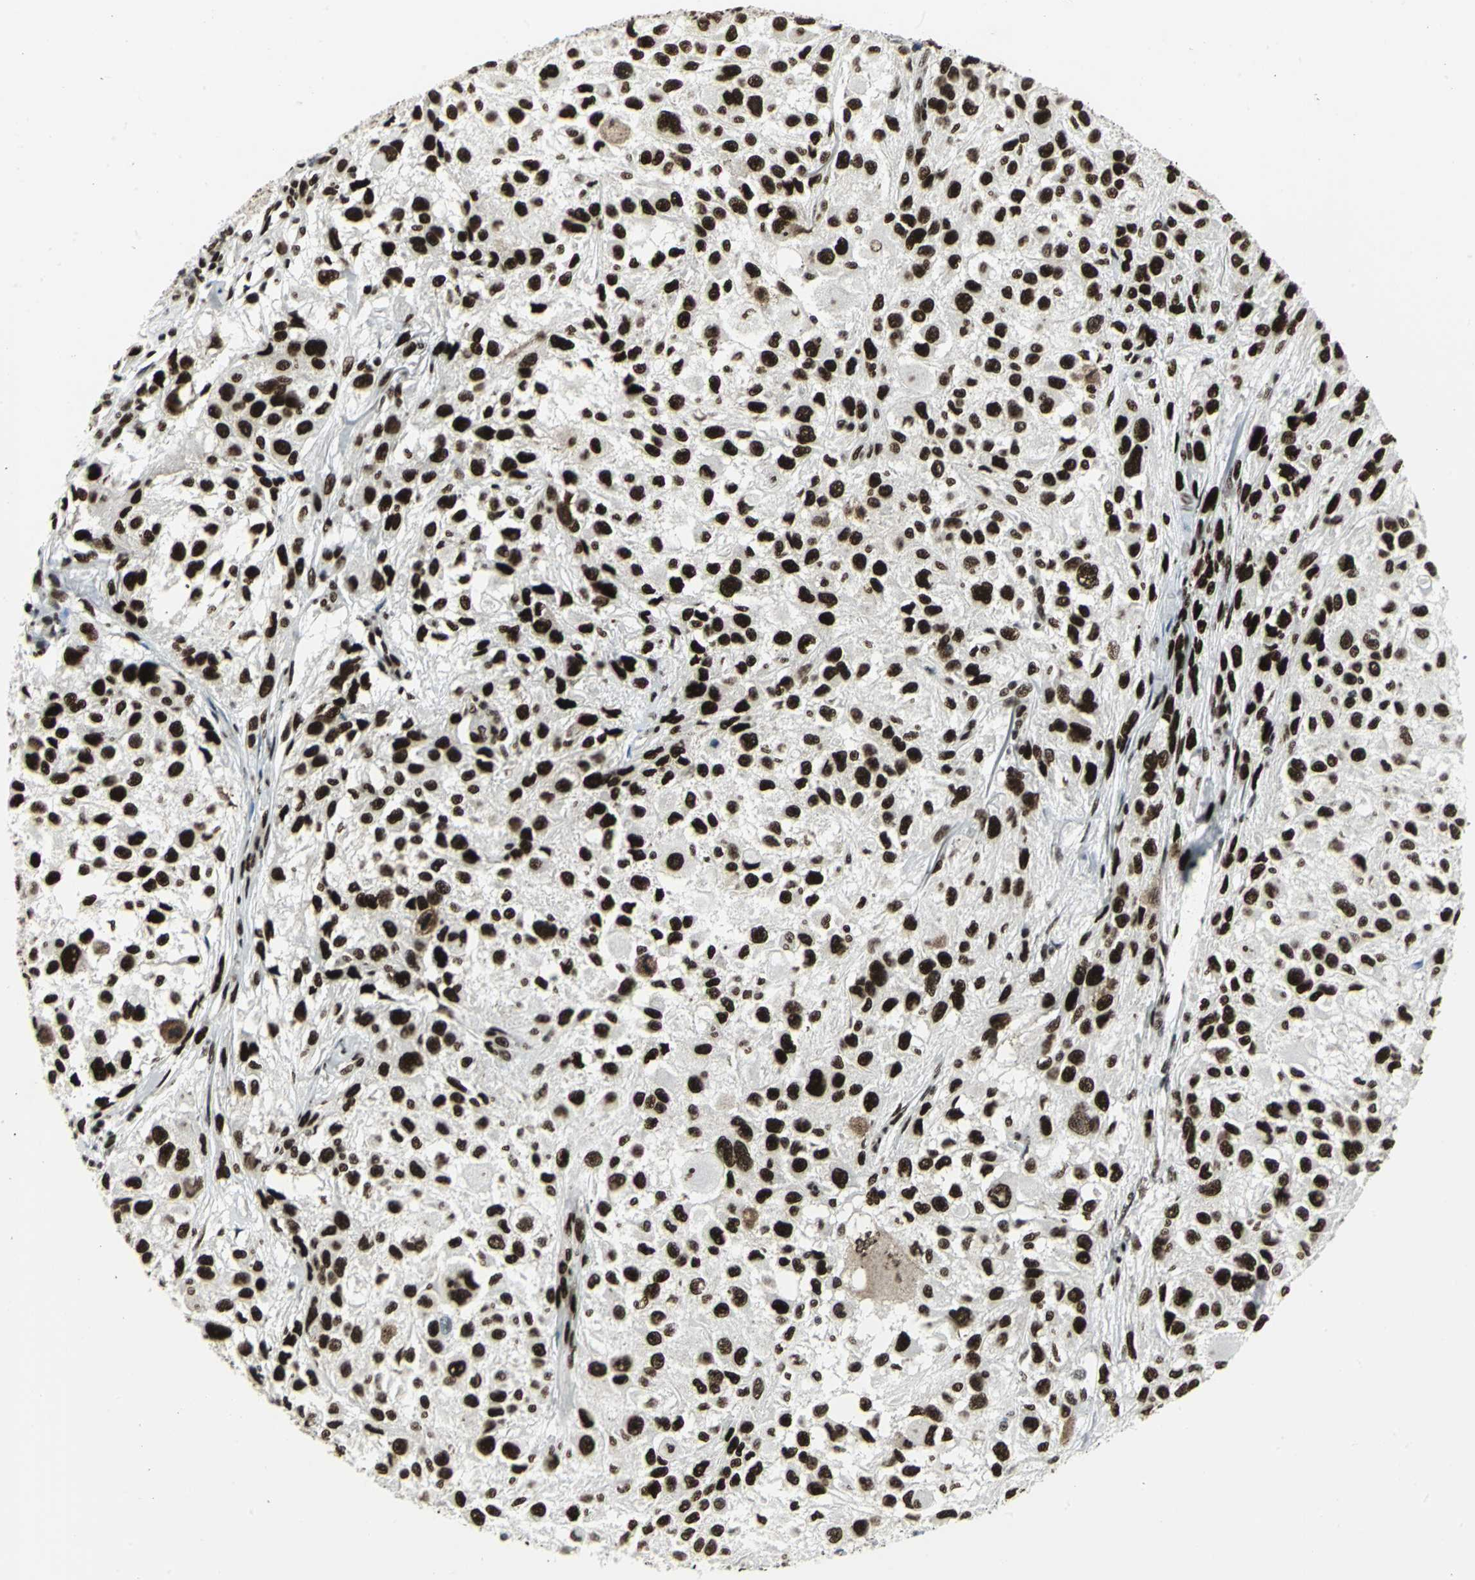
{"staining": {"intensity": "strong", "quantity": ">75%", "location": "nuclear"}, "tissue": "melanoma", "cell_type": "Tumor cells", "image_type": "cancer", "snomed": [{"axis": "morphology", "description": "Necrosis, NOS"}, {"axis": "morphology", "description": "Malignant melanoma, NOS"}, {"axis": "topography", "description": "Skin"}], "caption": "Immunohistochemical staining of malignant melanoma demonstrates strong nuclear protein positivity in about >75% of tumor cells. Using DAB (brown) and hematoxylin (blue) stains, captured at high magnification using brightfield microscopy.", "gene": "SMARCA4", "patient": {"sex": "female", "age": 87}}